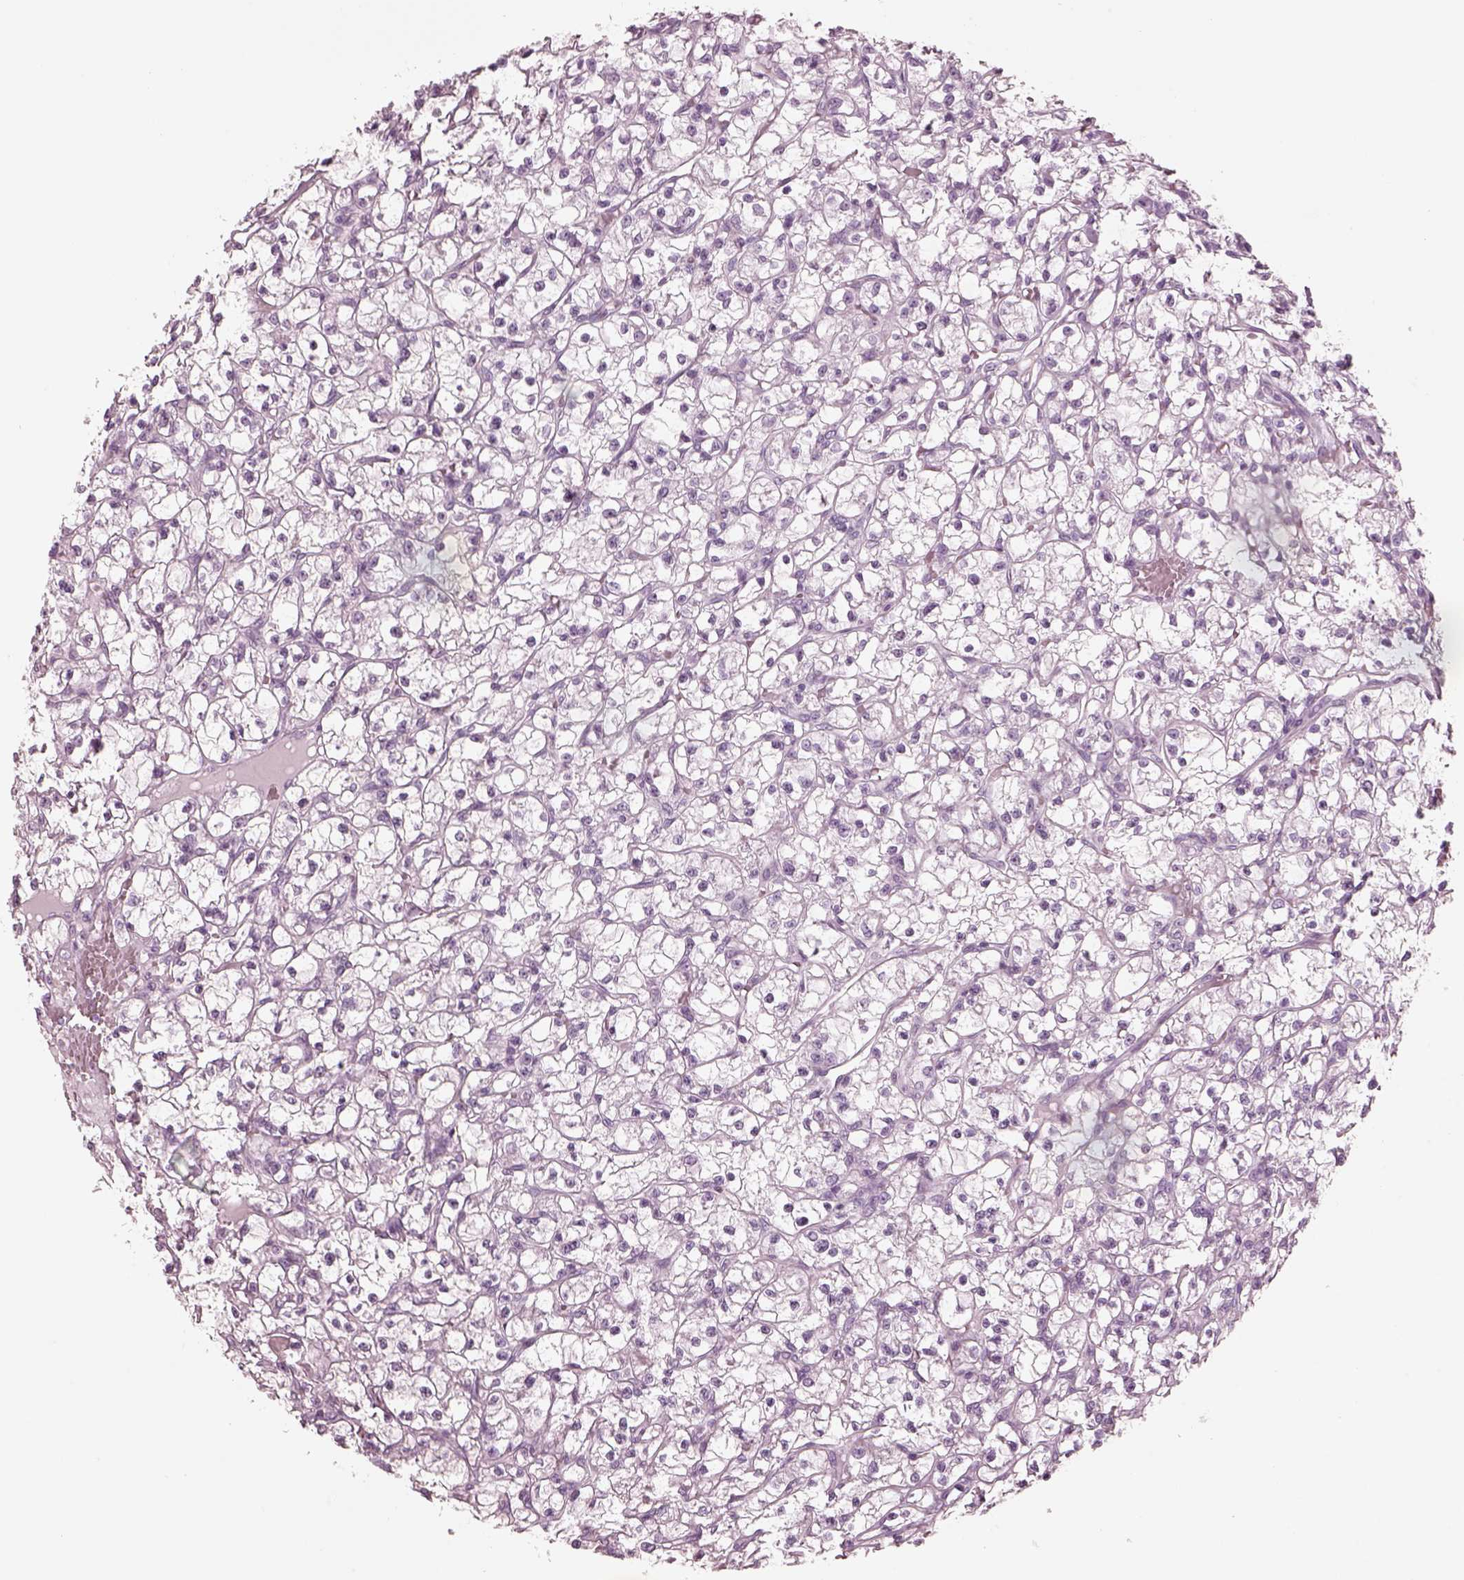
{"staining": {"intensity": "negative", "quantity": "none", "location": "none"}, "tissue": "renal cancer", "cell_type": "Tumor cells", "image_type": "cancer", "snomed": [{"axis": "morphology", "description": "Adenocarcinoma, NOS"}, {"axis": "topography", "description": "Kidney"}], "caption": "Immunohistochemistry histopathology image of neoplastic tissue: adenocarcinoma (renal) stained with DAB exhibits no significant protein expression in tumor cells.", "gene": "KRTAP24-1", "patient": {"sex": "female", "age": 59}}